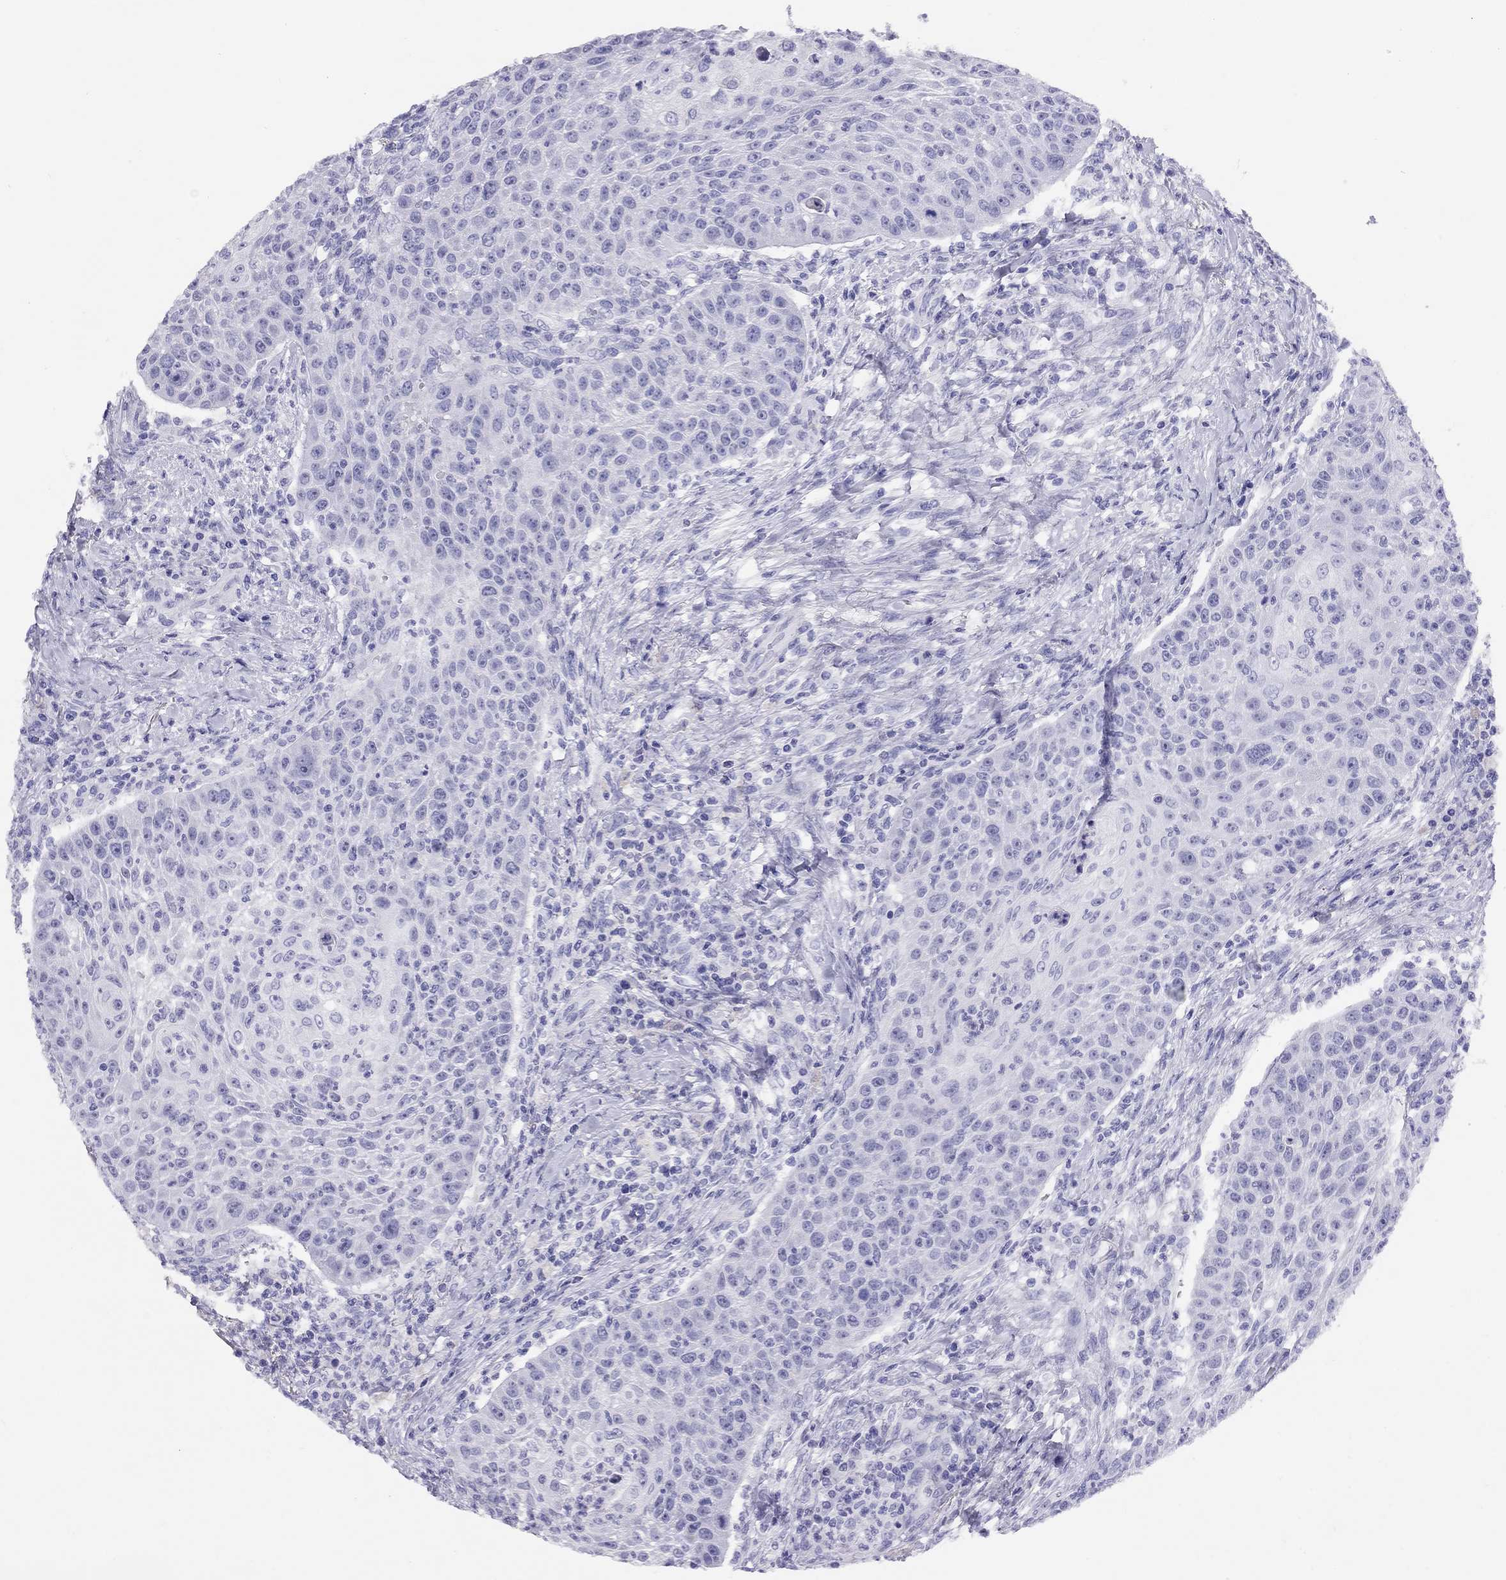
{"staining": {"intensity": "negative", "quantity": "none", "location": "none"}, "tissue": "head and neck cancer", "cell_type": "Tumor cells", "image_type": "cancer", "snomed": [{"axis": "morphology", "description": "Squamous cell carcinoma, NOS"}, {"axis": "topography", "description": "Head-Neck"}], "caption": "High power microscopy photomicrograph of an IHC micrograph of squamous cell carcinoma (head and neck), revealing no significant staining in tumor cells. Nuclei are stained in blue.", "gene": "LRIT2", "patient": {"sex": "male", "age": 69}}